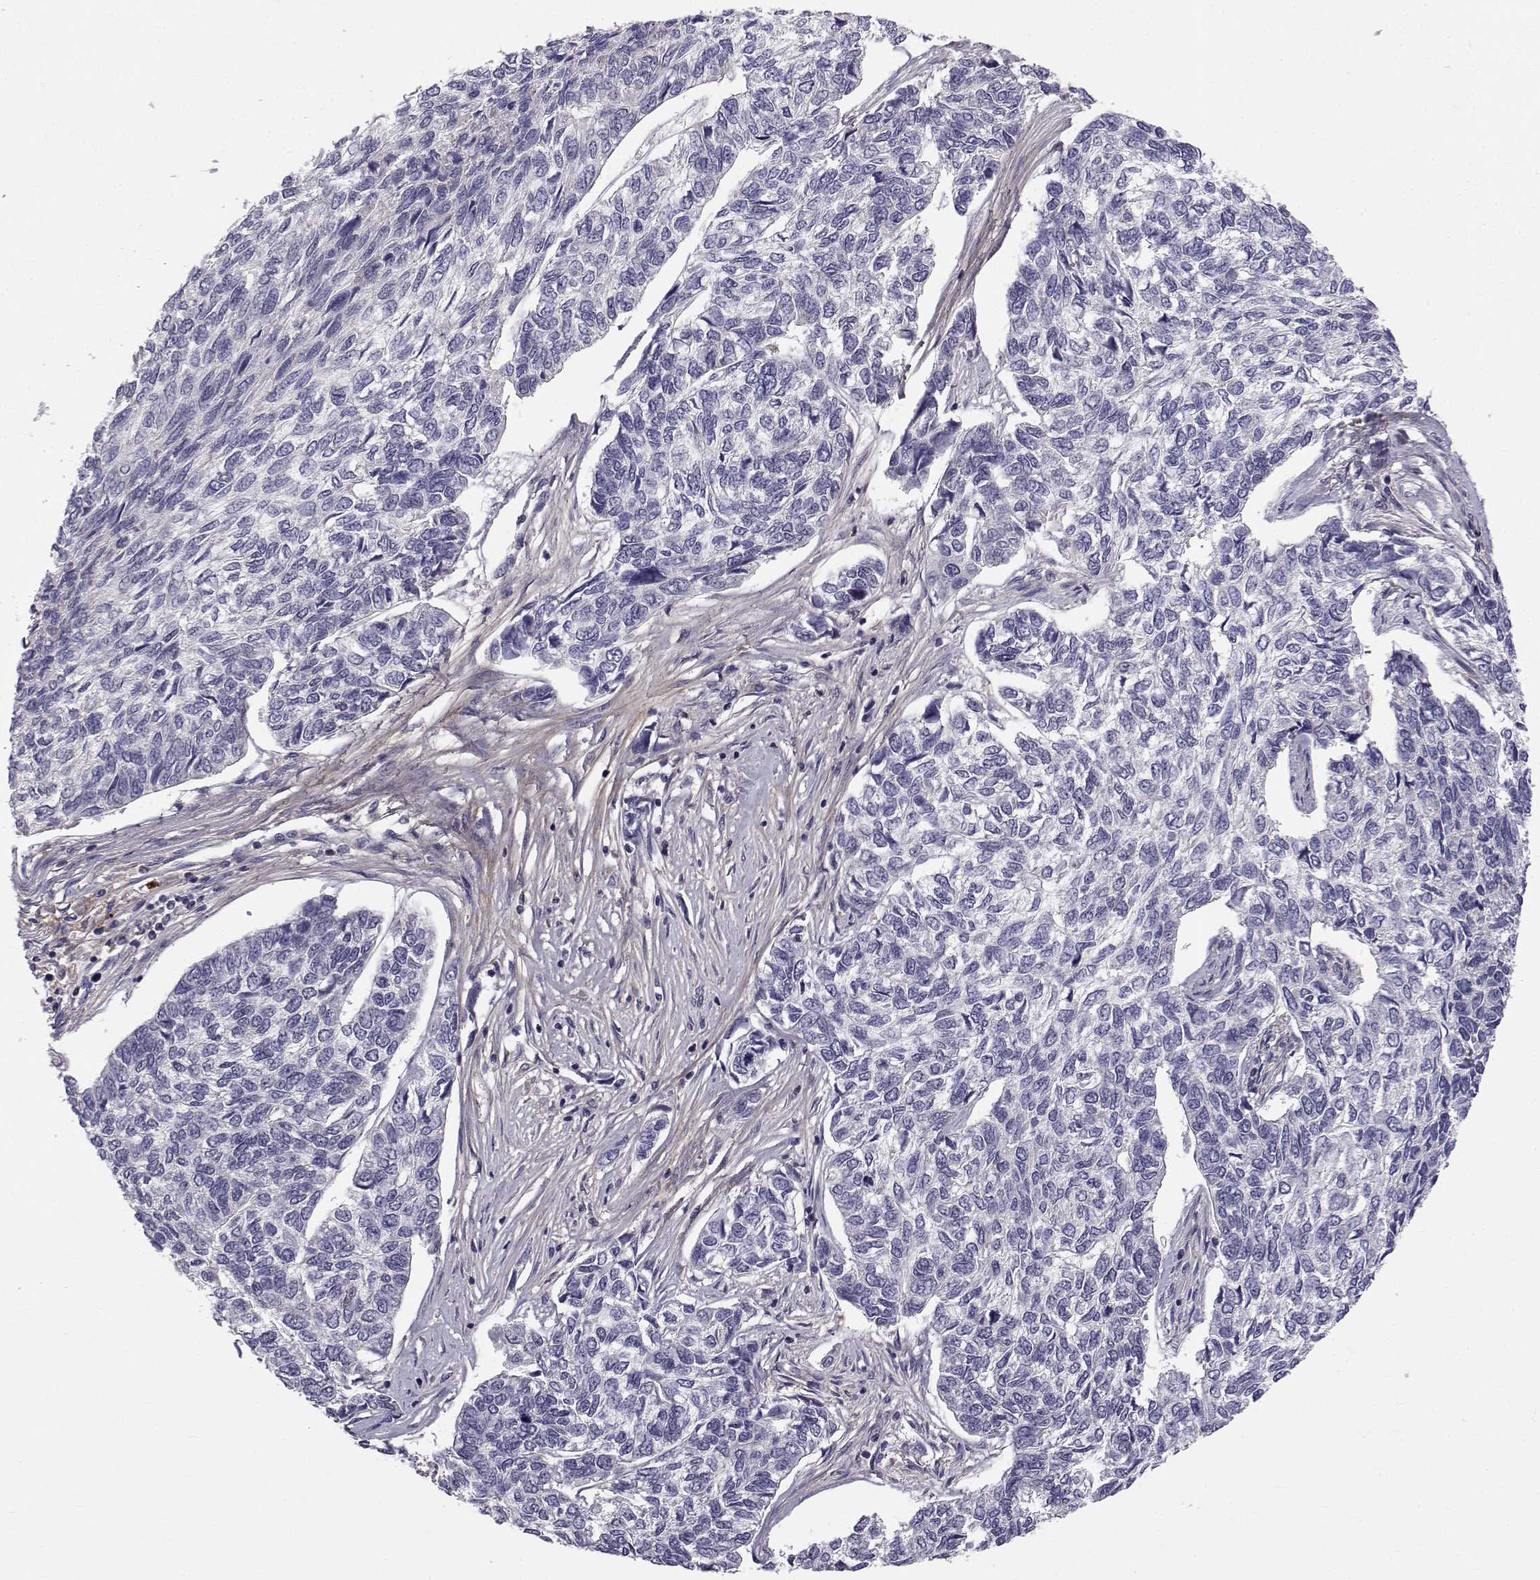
{"staining": {"intensity": "negative", "quantity": "none", "location": "none"}, "tissue": "skin cancer", "cell_type": "Tumor cells", "image_type": "cancer", "snomed": [{"axis": "morphology", "description": "Basal cell carcinoma"}, {"axis": "topography", "description": "Skin"}], "caption": "High magnification brightfield microscopy of skin basal cell carcinoma stained with DAB (3,3'-diaminobenzidine) (brown) and counterstained with hematoxylin (blue): tumor cells show no significant positivity.", "gene": "PEX5L", "patient": {"sex": "female", "age": 65}}